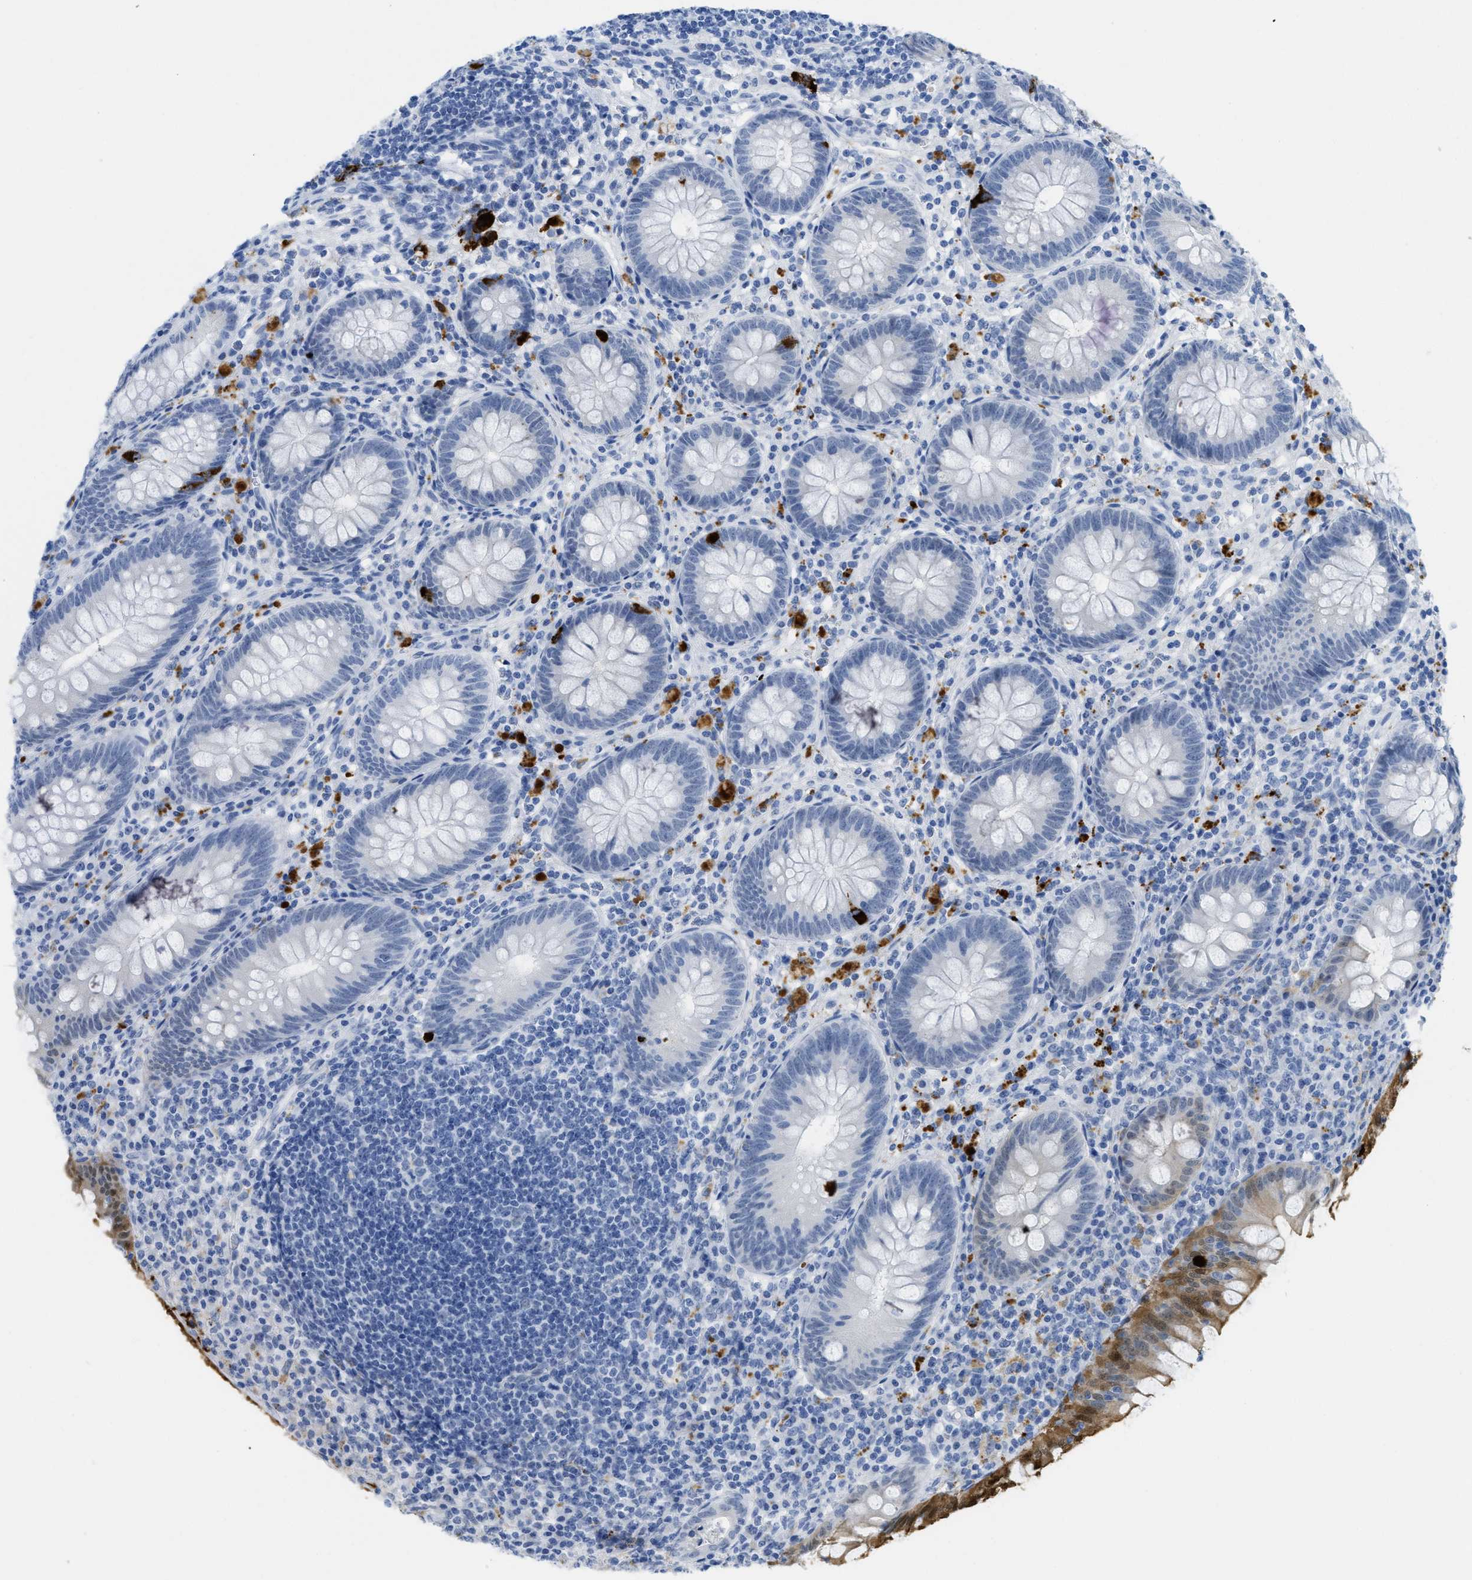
{"staining": {"intensity": "moderate", "quantity": "25%-75%", "location": "cytoplasmic/membranous"}, "tissue": "appendix", "cell_type": "Glandular cells", "image_type": "normal", "snomed": [{"axis": "morphology", "description": "Normal tissue, NOS"}, {"axis": "topography", "description": "Appendix"}], "caption": "Immunohistochemical staining of benign appendix shows 25%-75% levels of moderate cytoplasmic/membranous protein expression in about 25%-75% of glandular cells. Immunohistochemistry (ihc) stains the protein in brown and the nuclei are stained blue.", "gene": "WDR4", "patient": {"sex": "male", "age": 56}}